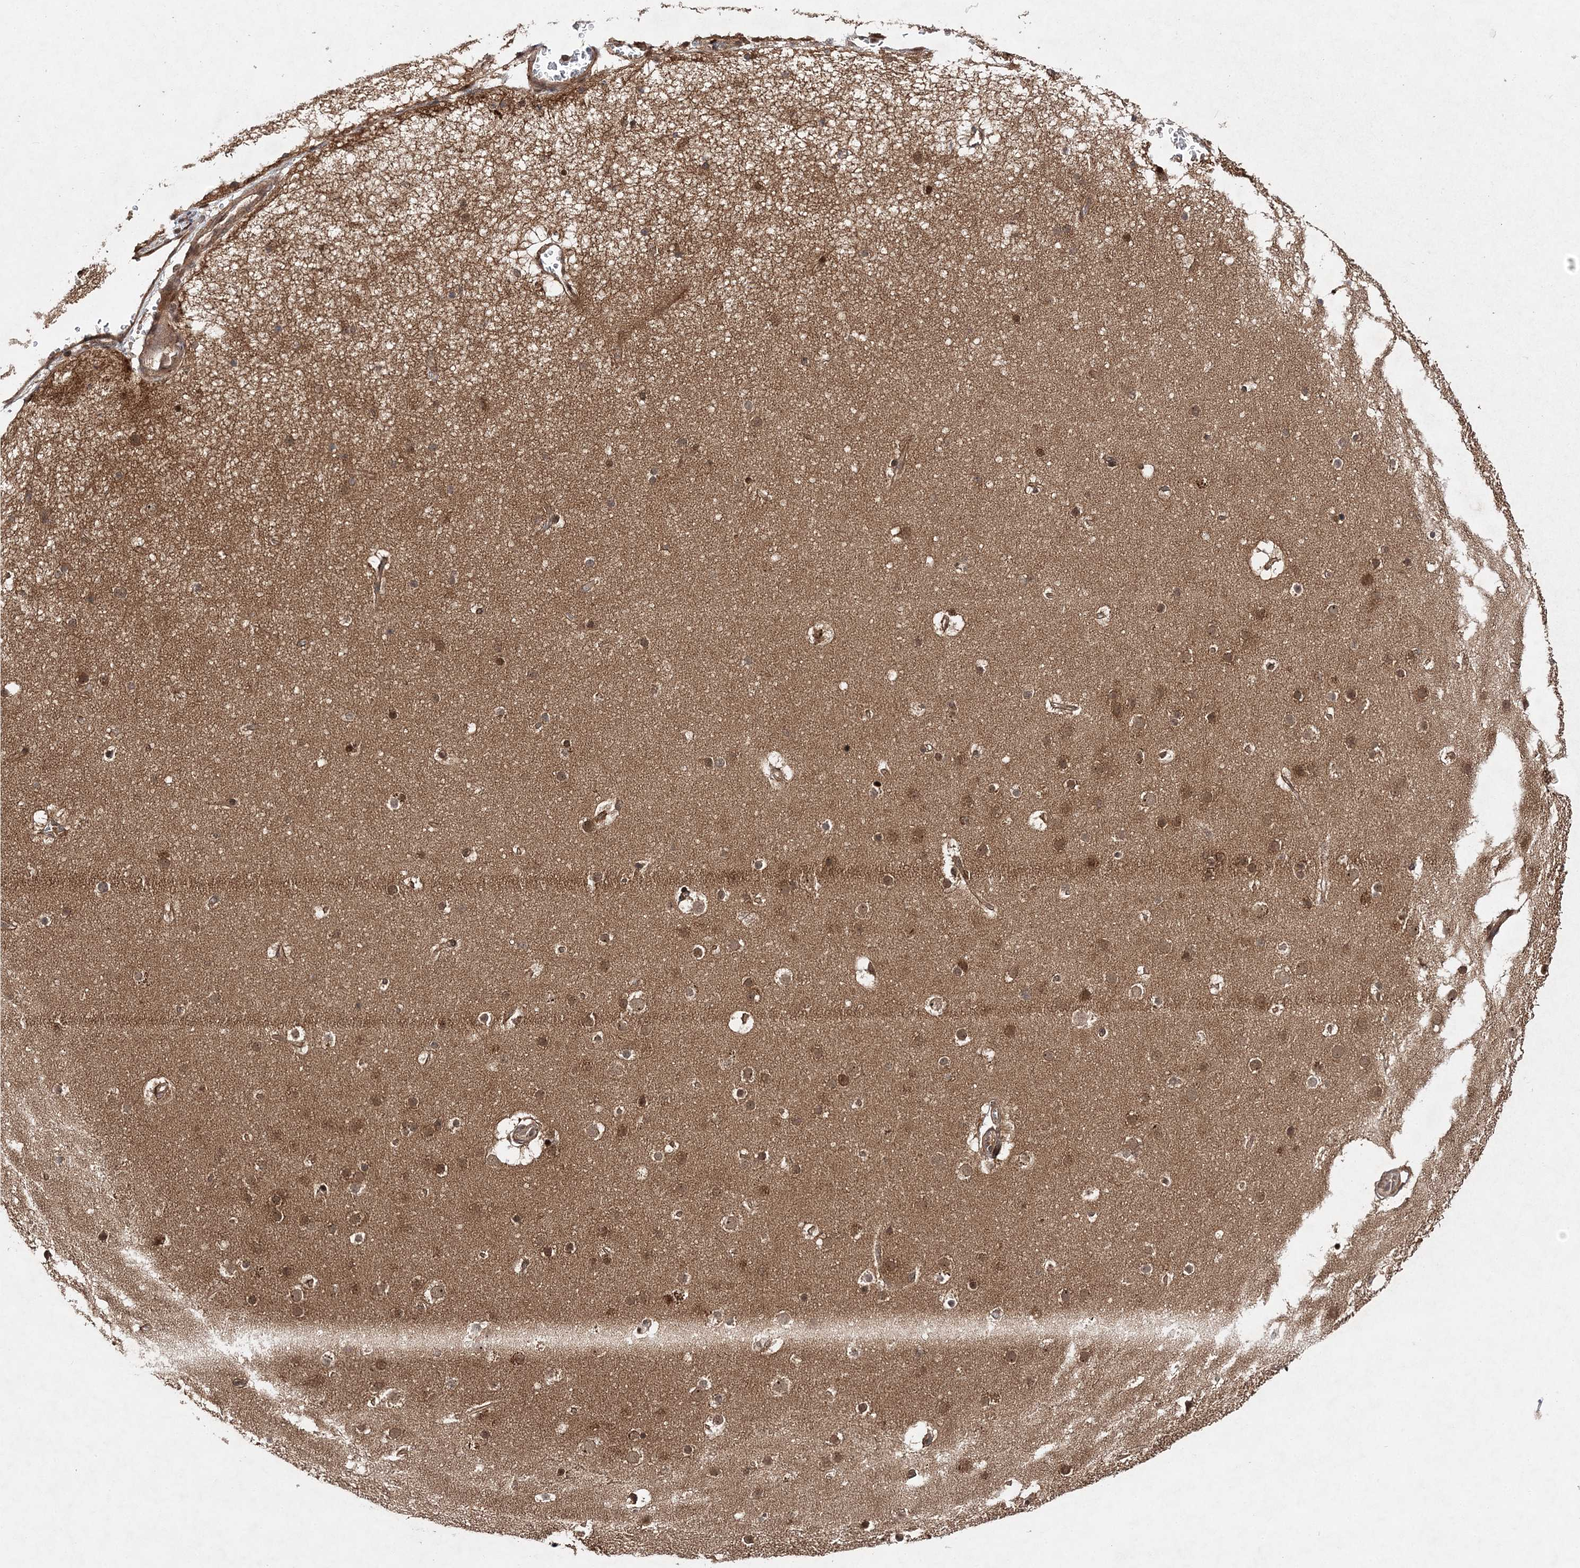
{"staining": {"intensity": "moderate", "quantity": ">75%", "location": "cytoplasmic/membranous,nuclear"}, "tissue": "cerebral cortex", "cell_type": "Endothelial cells", "image_type": "normal", "snomed": [{"axis": "morphology", "description": "Normal tissue, NOS"}, {"axis": "topography", "description": "Cerebral cortex"}], "caption": "Immunohistochemistry (DAB (3,3'-diaminobenzidine)) staining of benign human cerebral cortex shows moderate cytoplasmic/membranous,nuclear protein staining in approximately >75% of endothelial cells.", "gene": "NIF3L1", "patient": {"sex": "male", "age": 57}}